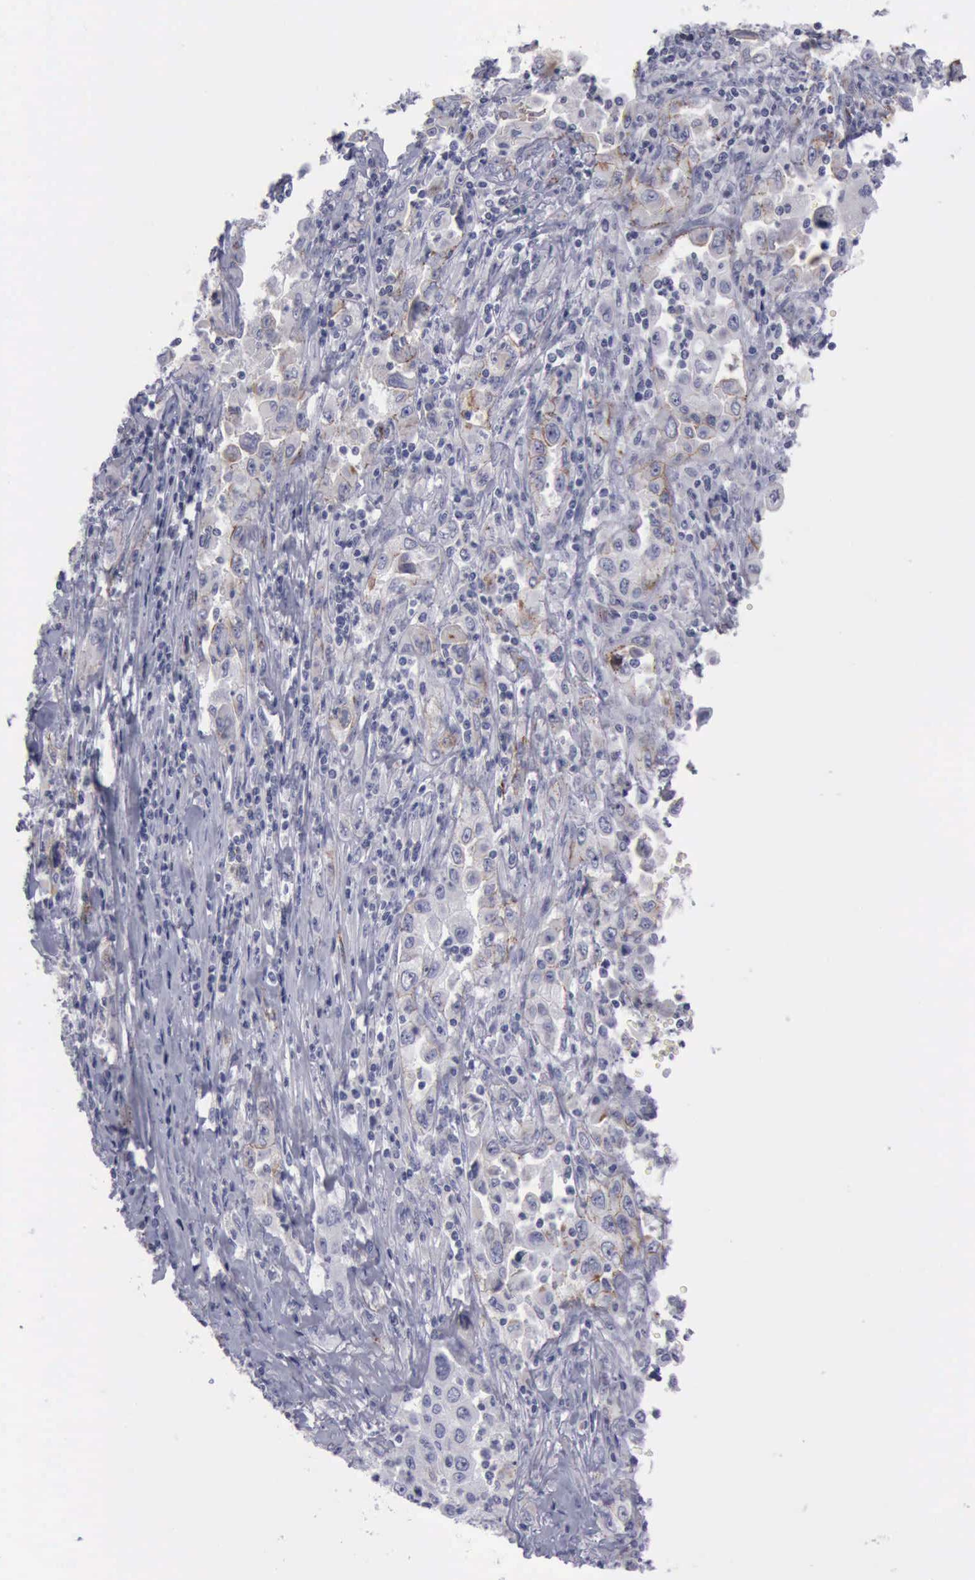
{"staining": {"intensity": "moderate", "quantity": "25%-75%", "location": "cytoplasmic/membranous"}, "tissue": "pancreatic cancer", "cell_type": "Tumor cells", "image_type": "cancer", "snomed": [{"axis": "morphology", "description": "Adenocarcinoma, NOS"}, {"axis": "topography", "description": "Pancreas"}], "caption": "Protein expression analysis of human pancreatic cancer reveals moderate cytoplasmic/membranous staining in approximately 25%-75% of tumor cells.", "gene": "CDH2", "patient": {"sex": "male", "age": 70}}